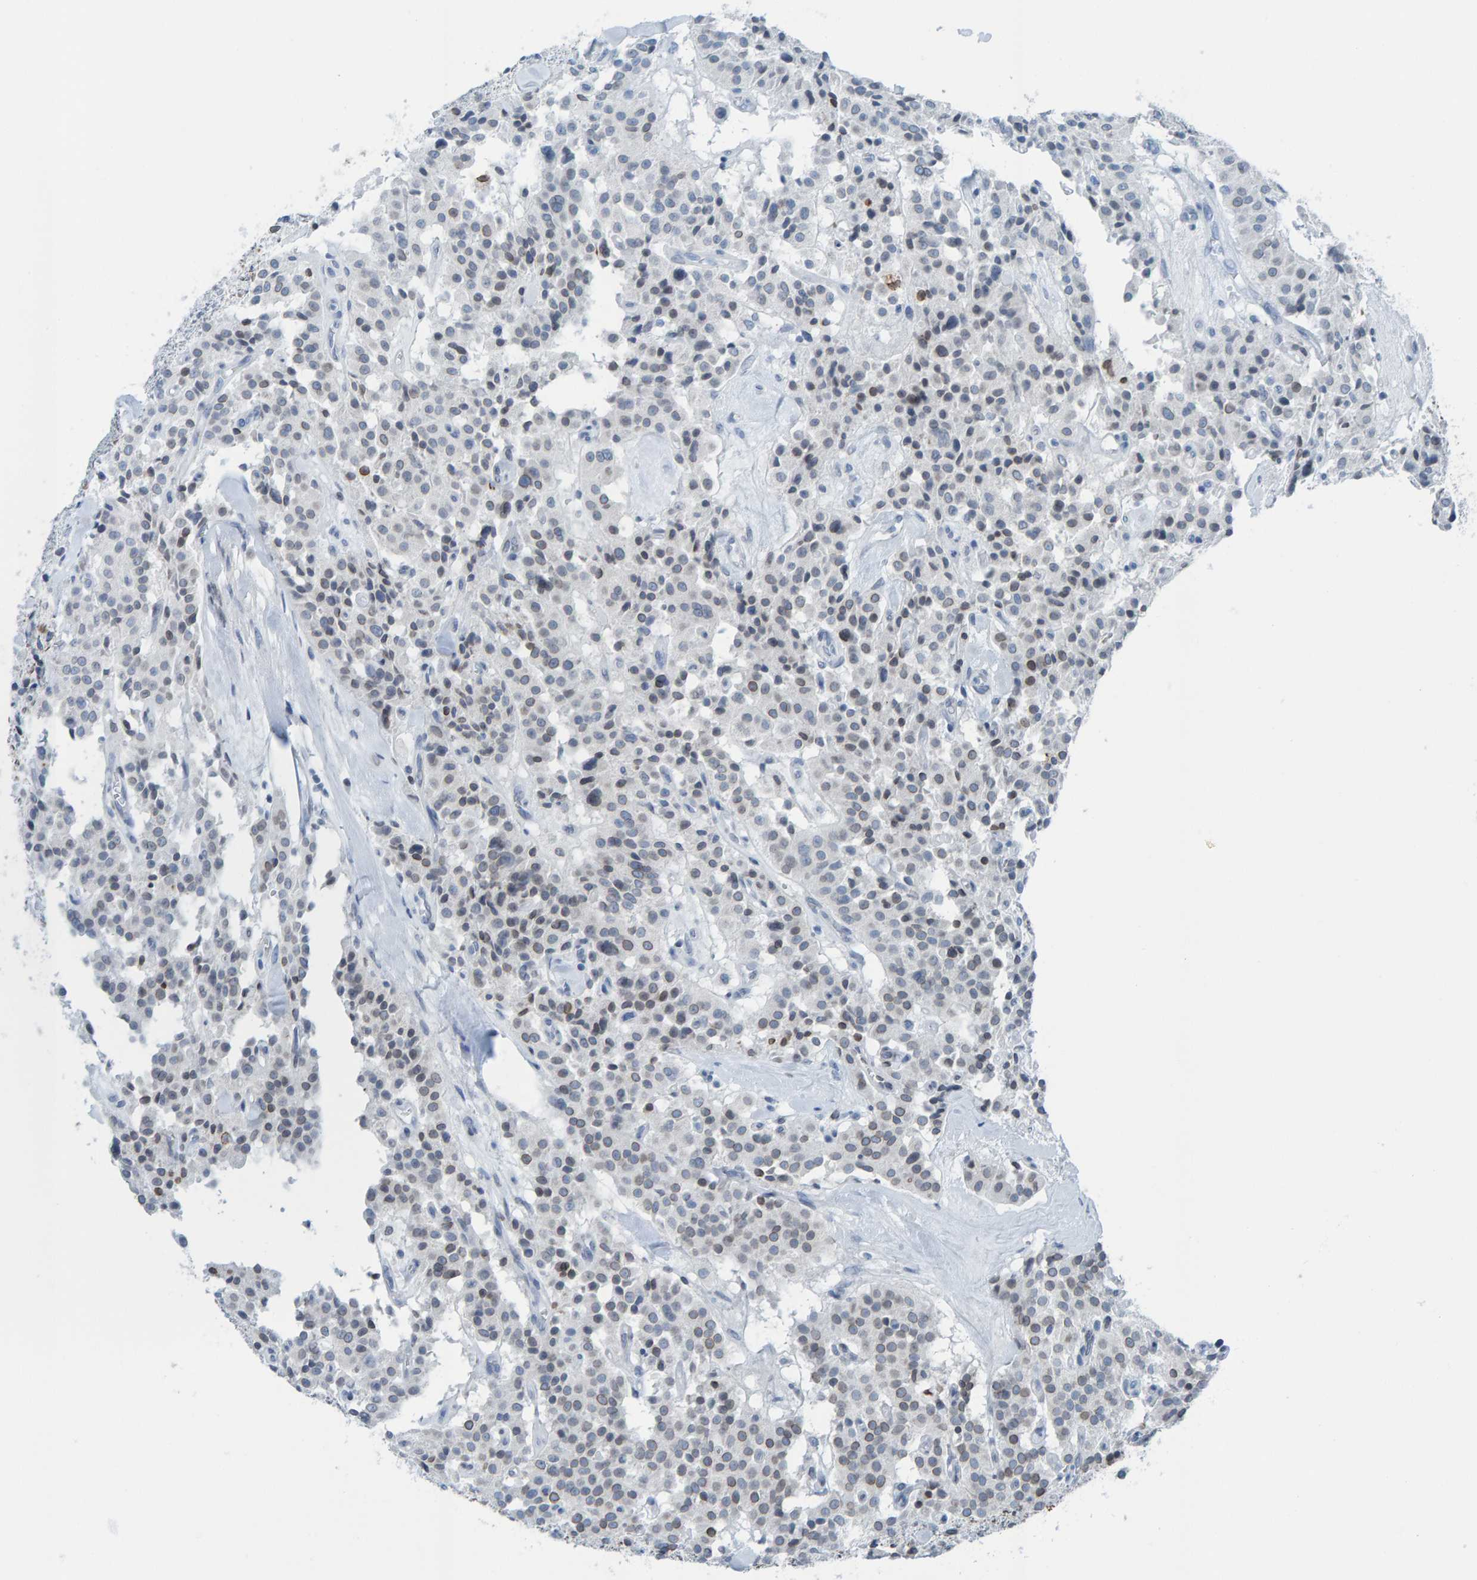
{"staining": {"intensity": "weak", "quantity": "25%-75%", "location": "cytoplasmic/membranous,nuclear"}, "tissue": "carcinoid", "cell_type": "Tumor cells", "image_type": "cancer", "snomed": [{"axis": "morphology", "description": "Carcinoid, malignant, NOS"}, {"axis": "topography", "description": "Lung"}], "caption": "Malignant carcinoid stained with IHC exhibits weak cytoplasmic/membranous and nuclear positivity in approximately 25%-75% of tumor cells.", "gene": "LMNB2", "patient": {"sex": "male", "age": 30}}